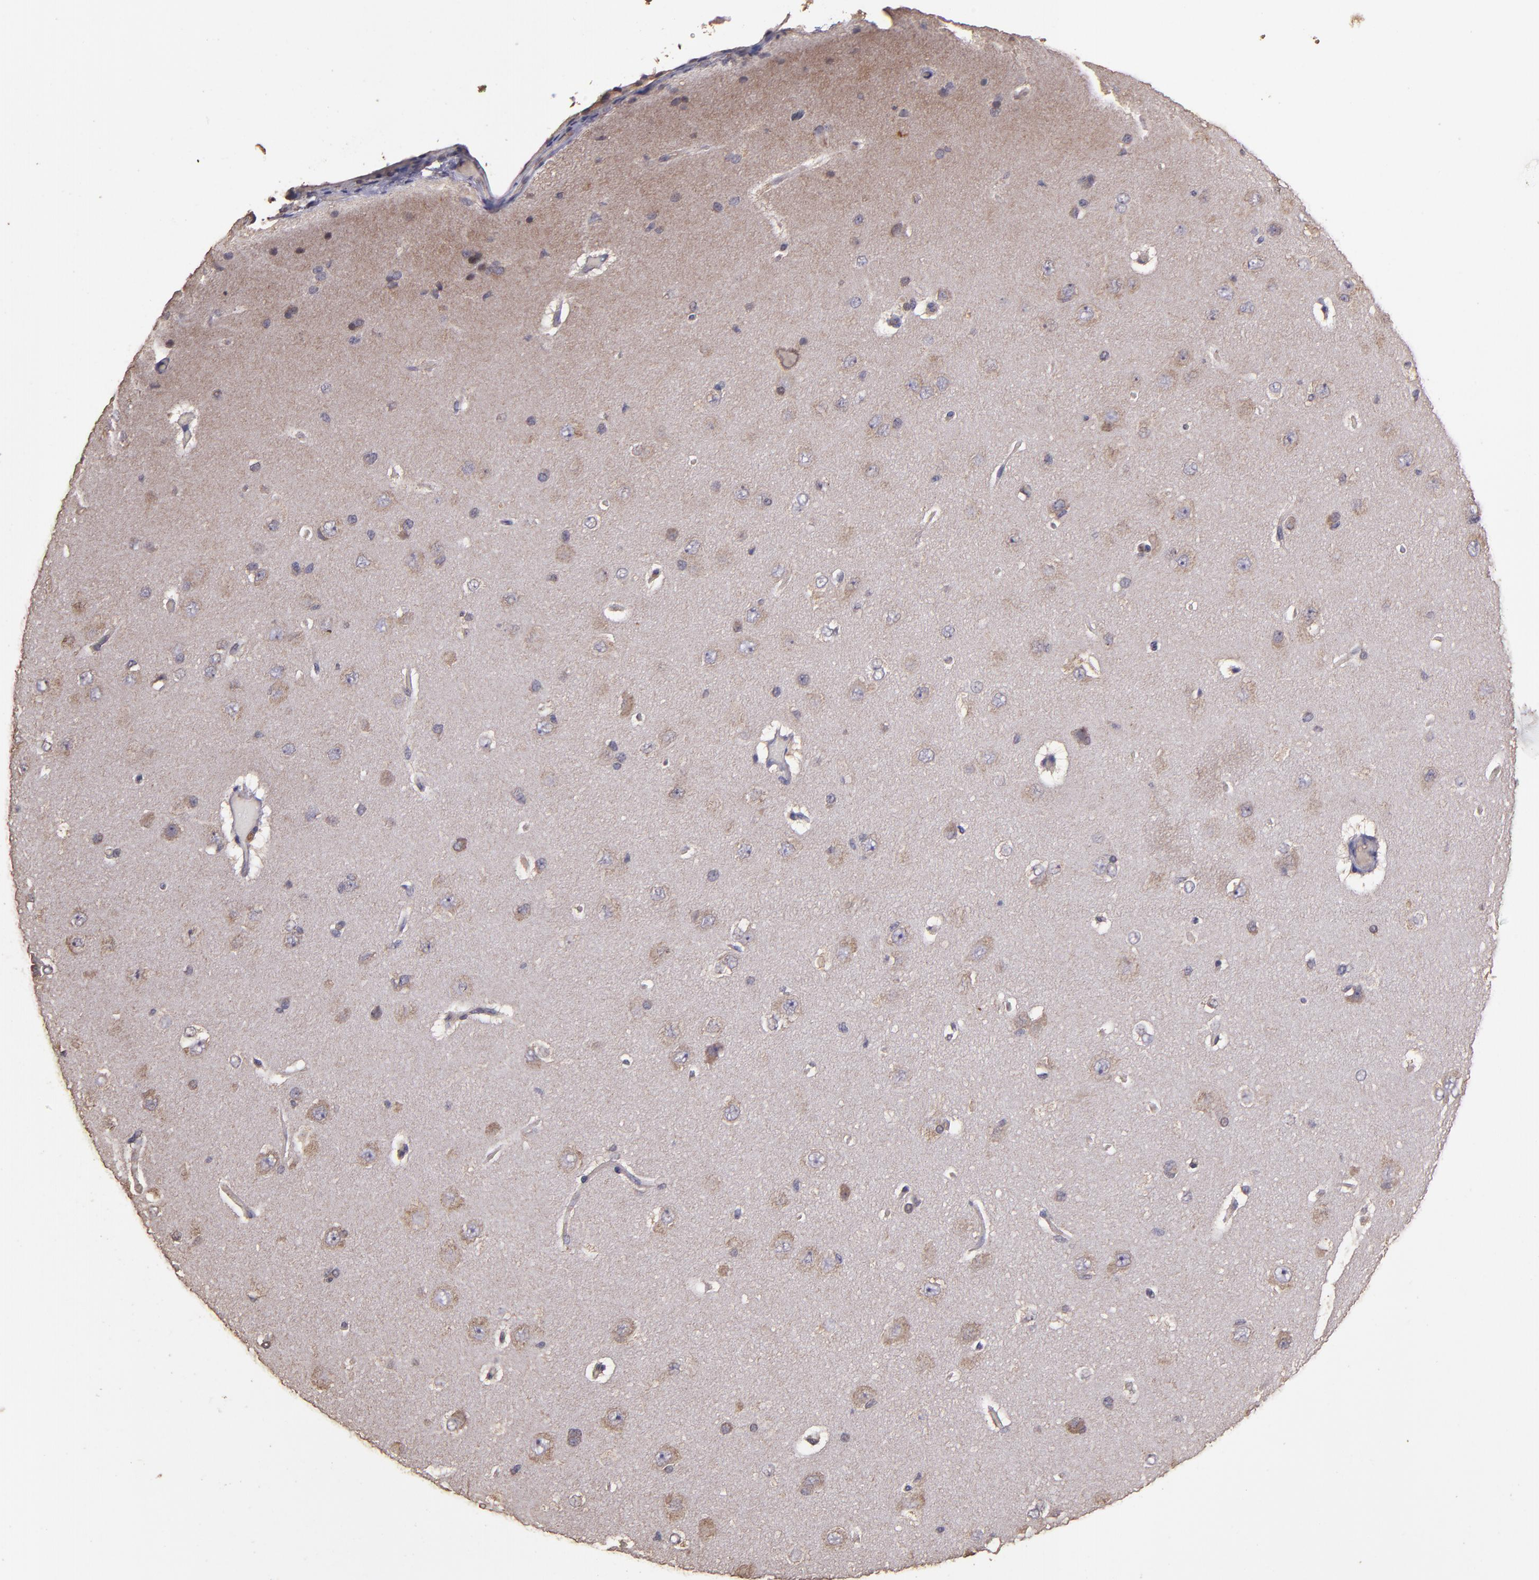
{"staining": {"intensity": "weak", "quantity": ">75%", "location": "cytoplasmic/membranous"}, "tissue": "cerebral cortex", "cell_type": "Endothelial cells", "image_type": "normal", "snomed": [{"axis": "morphology", "description": "Normal tissue, NOS"}, {"axis": "topography", "description": "Cerebral cortex"}], "caption": "Cerebral cortex stained with DAB immunohistochemistry shows low levels of weak cytoplasmic/membranous expression in approximately >75% of endothelial cells.", "gene": "HECTD1", "patient": {"sex": "female", "age": 45}}